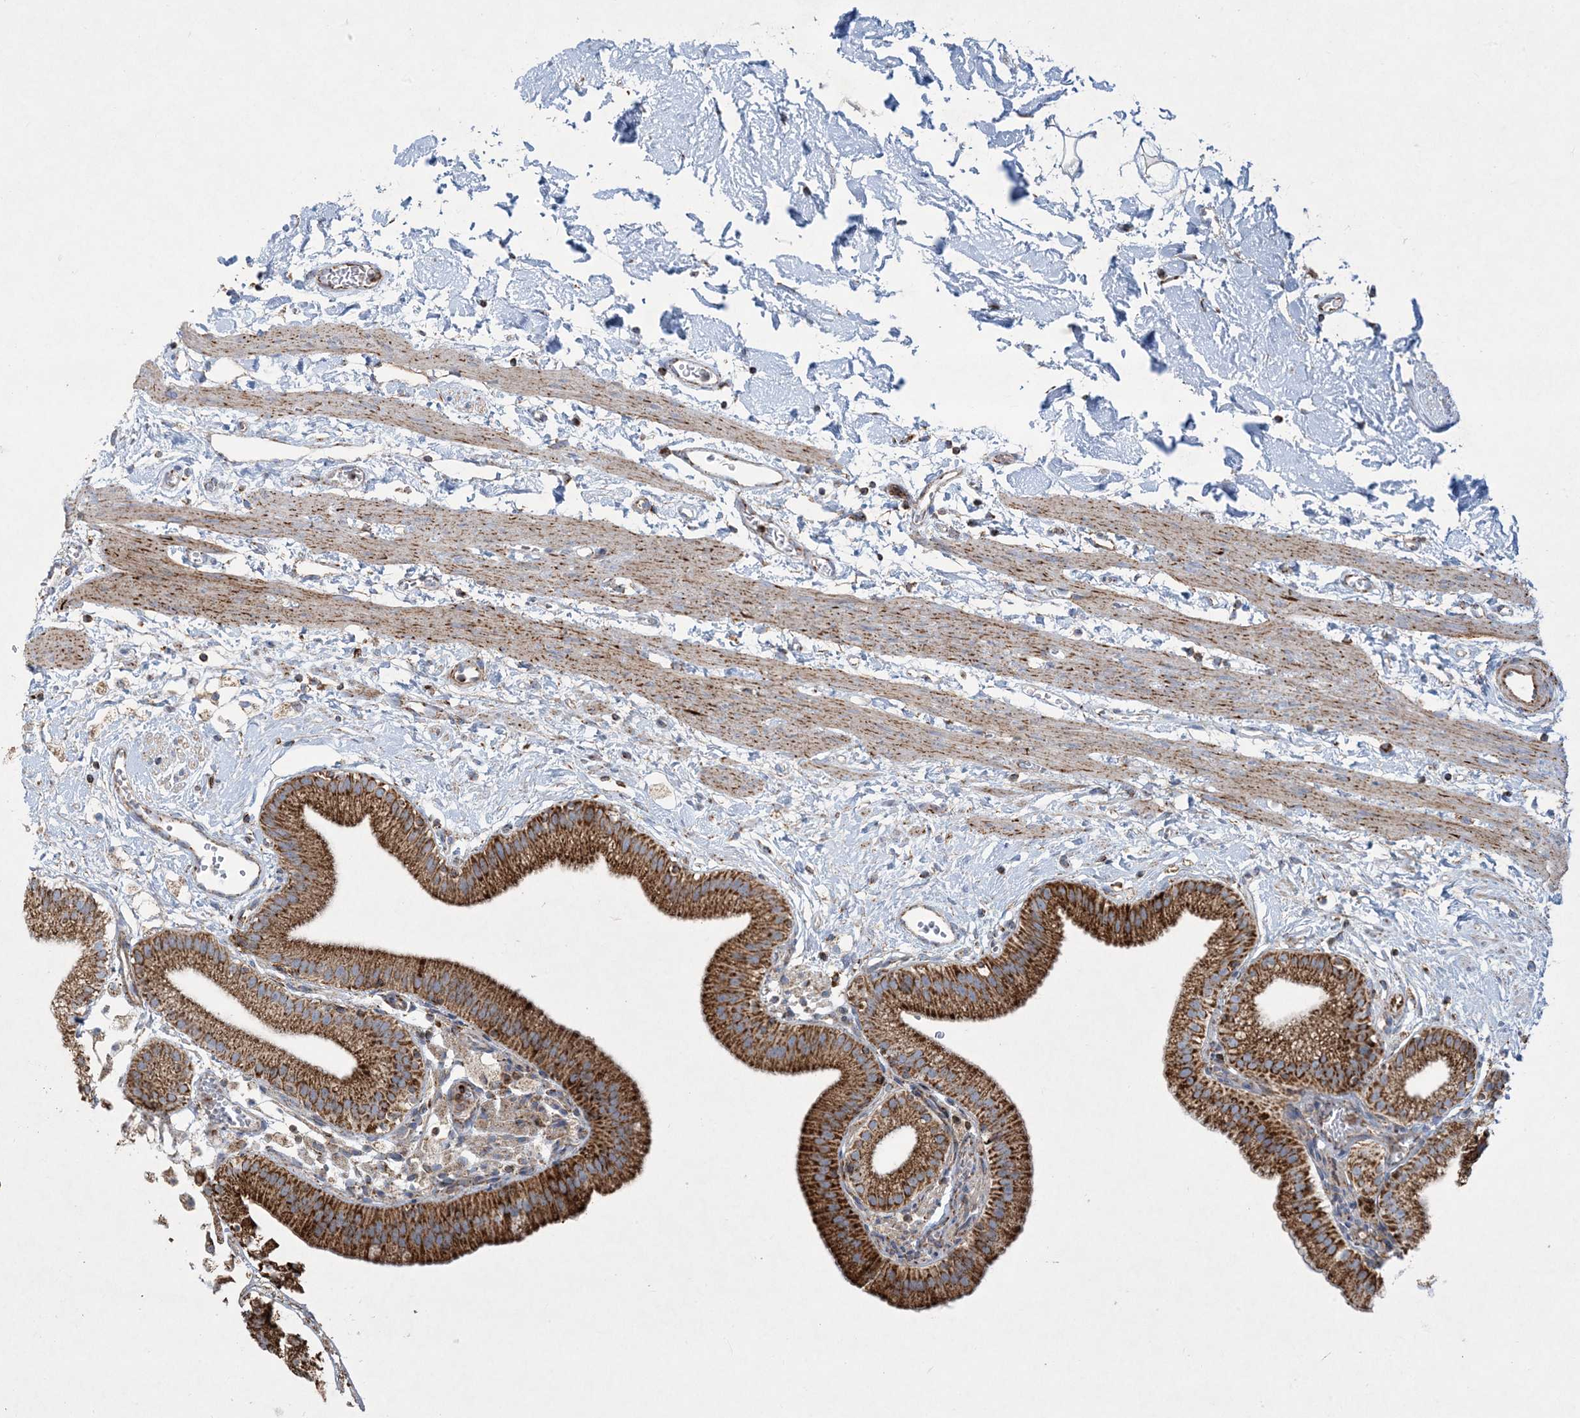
{"staining": {"intensity": "strong", "quantity": ">75%", "location": "cytoplasmic/membranous"}, "tissue": "gallbladder", "cell_type": "Glandular cells", "image_type": "normal", "snomed": [{"axis": "morphology", "description": "Normal tissue, NOS"}, {"axis": "topography", "description": "Gallbladder"}], "caption": "Immunohistochemical staining of benign gallbladder reveals high levels of strong cytoplasmic/membranous staining in approximately >75% of glandular cells. Nuclei are stained in blue.", "gene": "BEND4", "patient": {"sex": "male", "age": 55}}